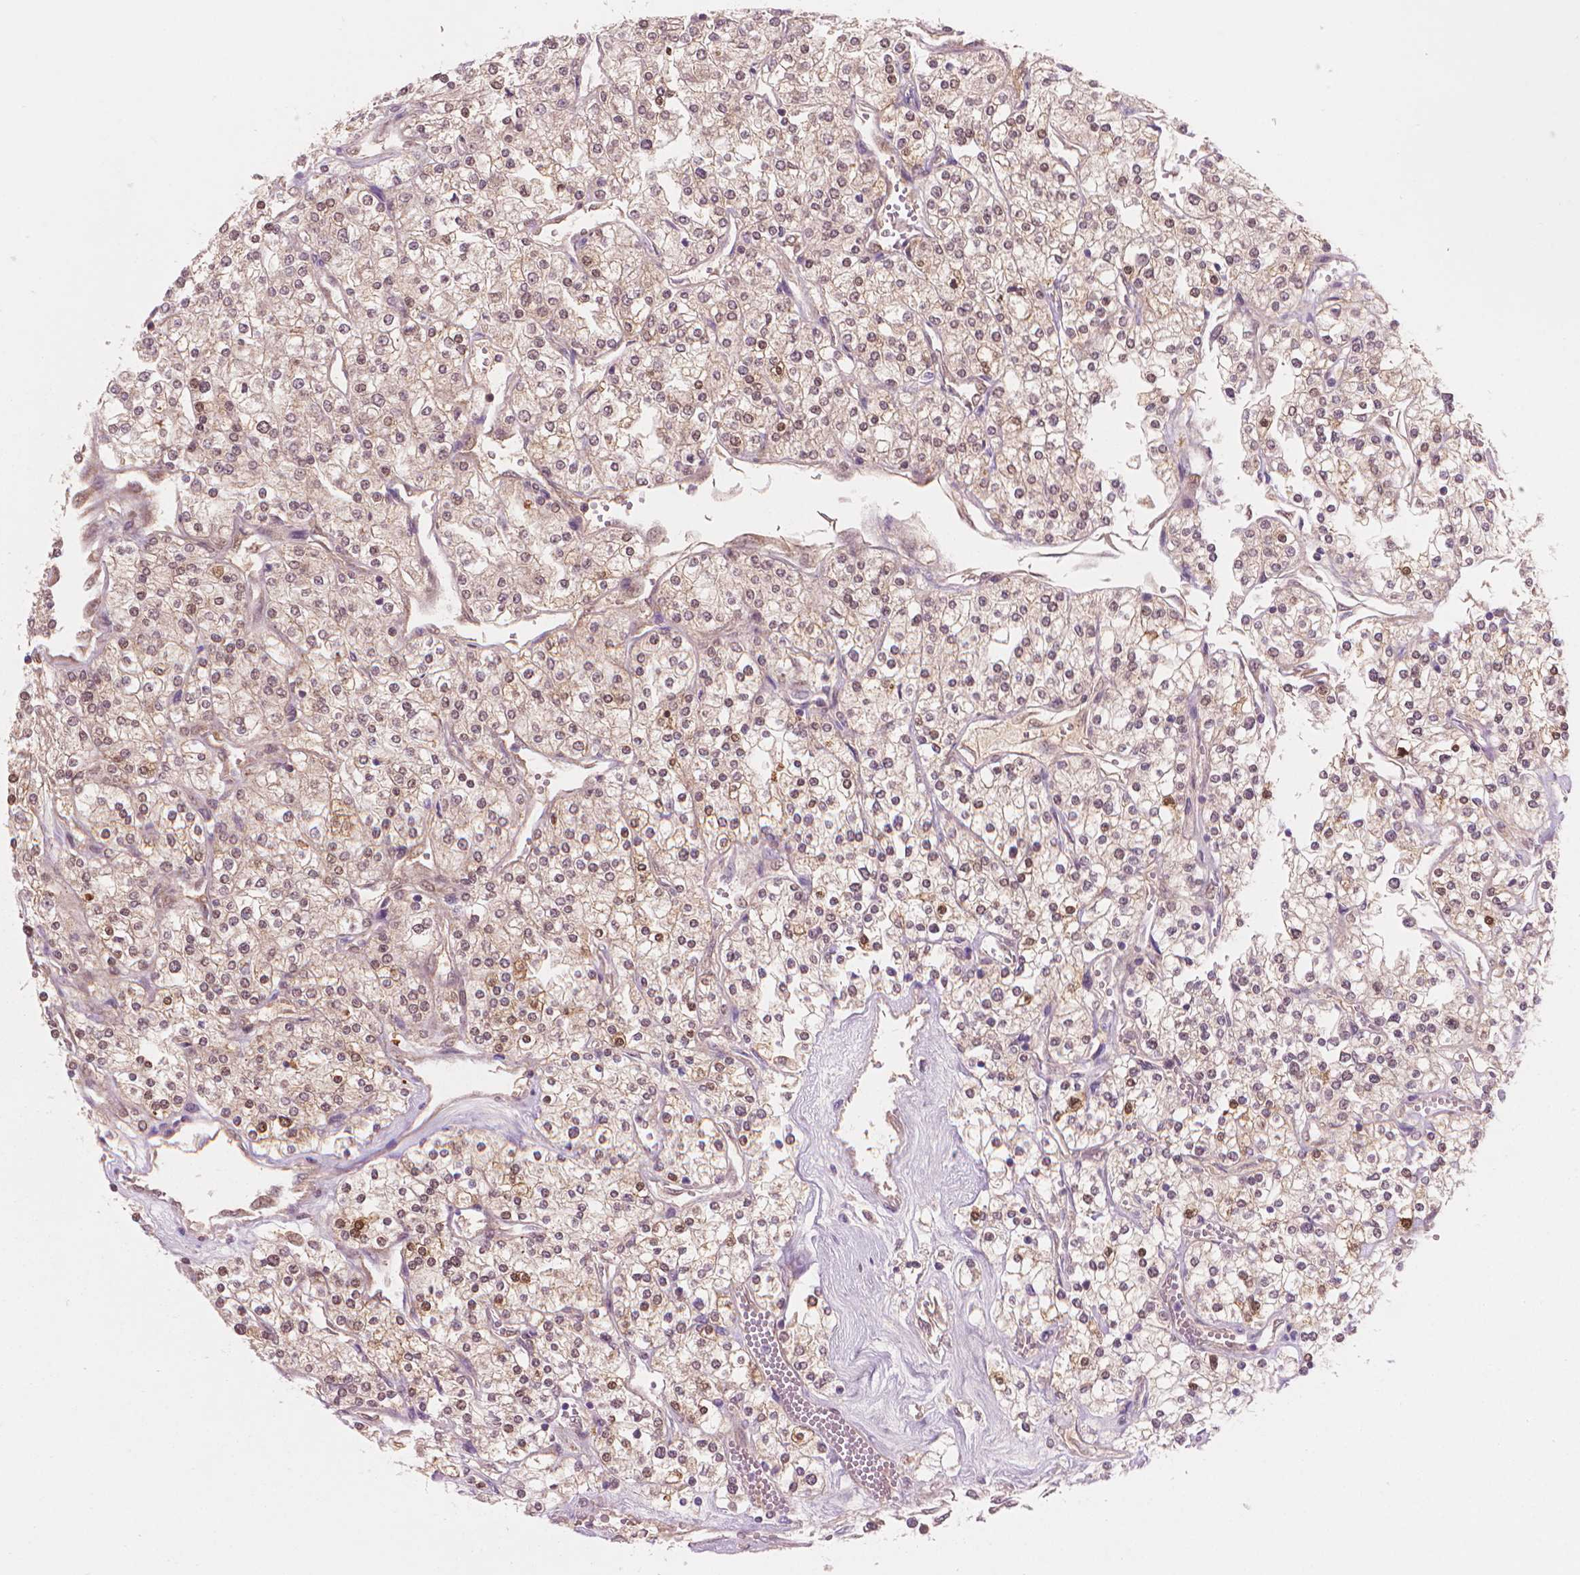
{"staining": {"intensity": "moderate", "quantity": ">75%", "location": "cytoplasmic/membranous,nuclear"}, "tissue": "renal cancer", "cell_type": "Tumor cells", "image_type": "cancer", "snomed": [{"axis": "morphology", "description": "Adenocarcinoma, NOS"}, {"axis": "topography", "description": "Kidney"}], "caption": "Moderate cytoplasmic/membranous and nuclear staining is identified in about >75% of tumor cells in renal cancer (adenocarcinoma).", "gene": "ENO2", "patient": {"sex": "male", "age": 80}}